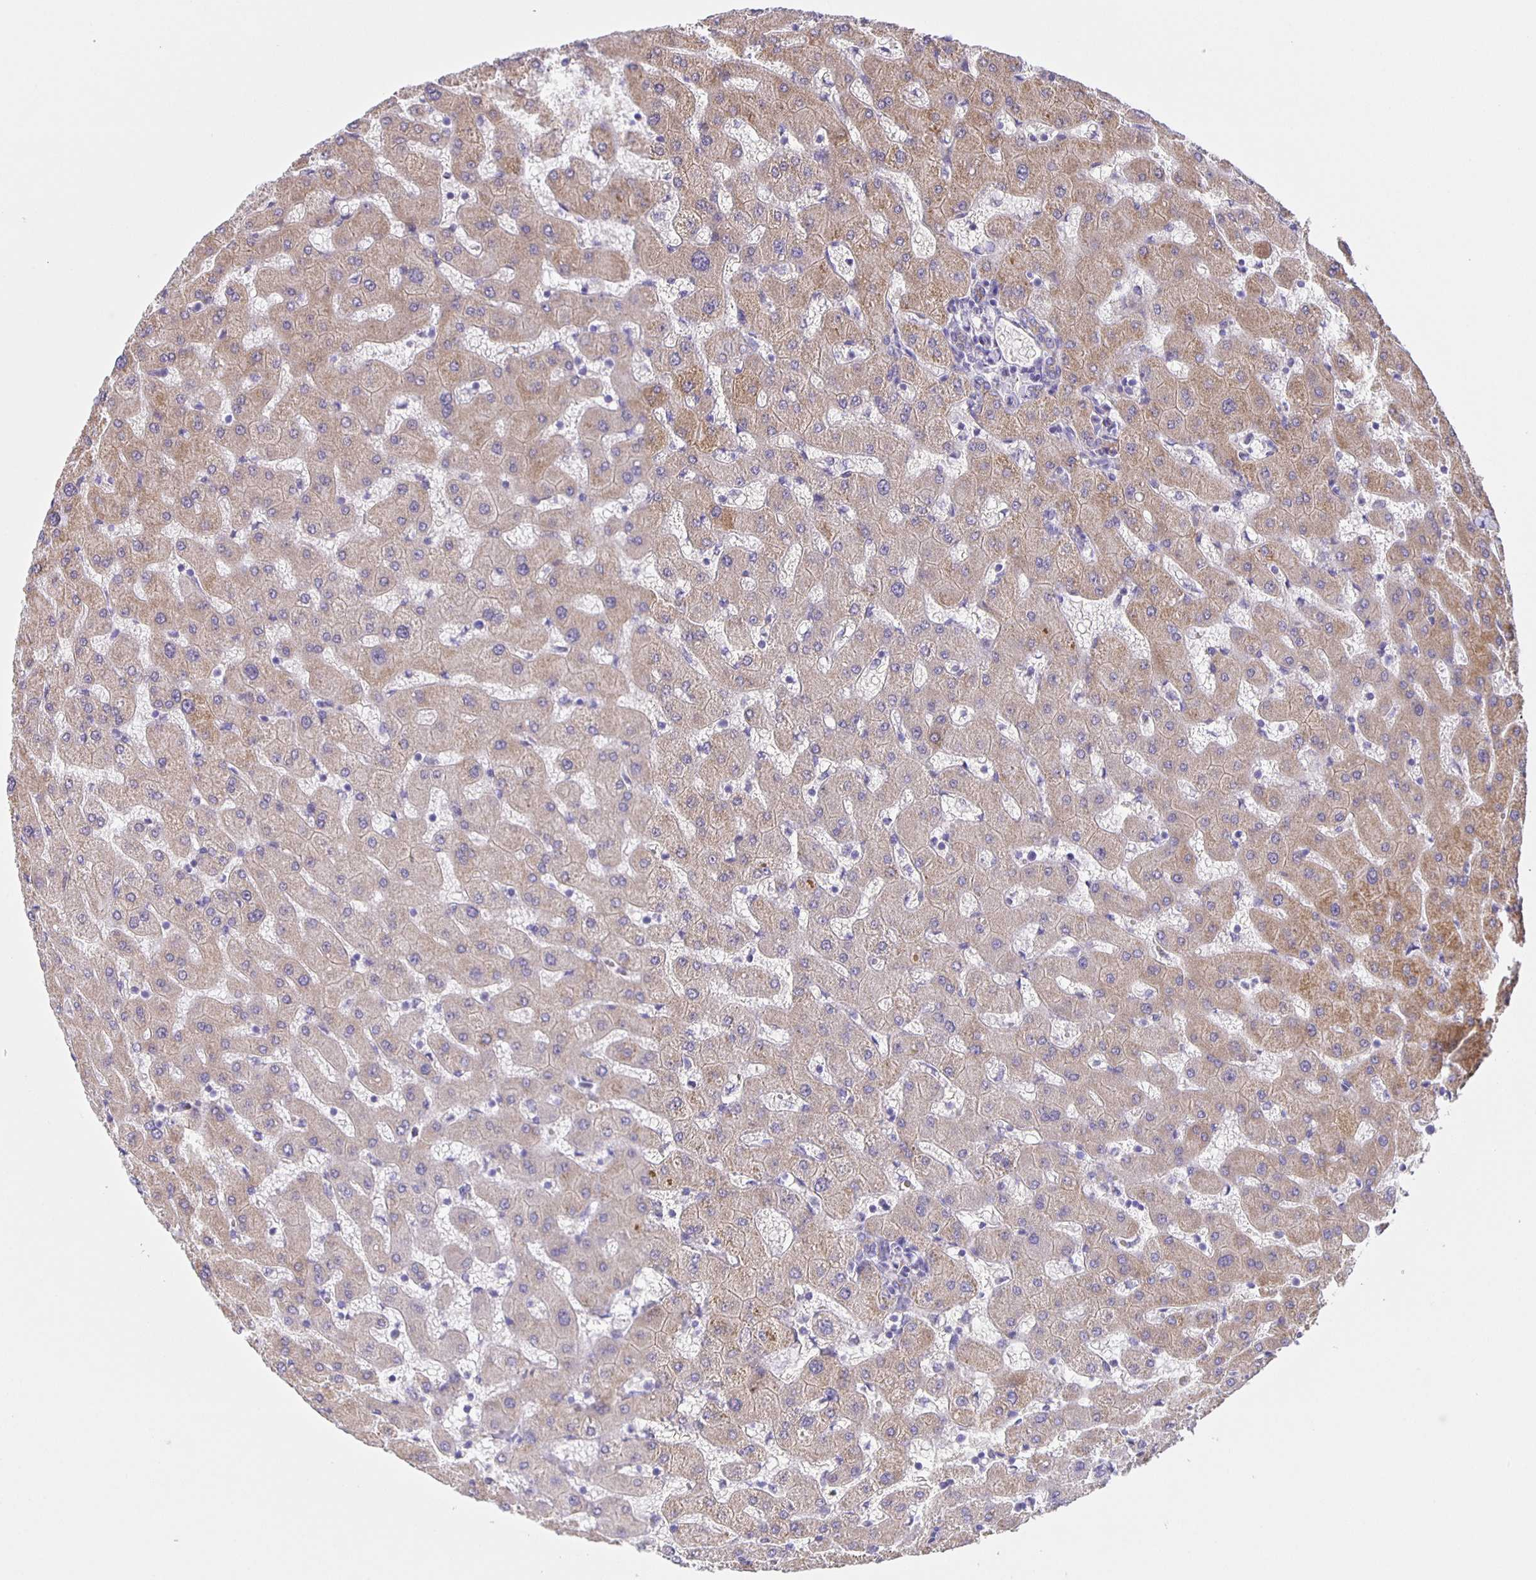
{"staining": {"intensity": "negative", "quantity": "none", "location": "none"}, "tissue": "liver", "cell_type": "Cholangiocytes", "image_type": "normal", "snomed": [{"axis": "morphology", "description": "Normal tissue, NOS"}, {"axis": "topography", "description": "Liver"}], "caption": "A high-resolution photomicrograph shows immunohistochemistry staining of normal liver, which shows no significant staining in cholangiocytes.", "gene": "JMJD4", "patient": {"sex": "female", "age": 63}}